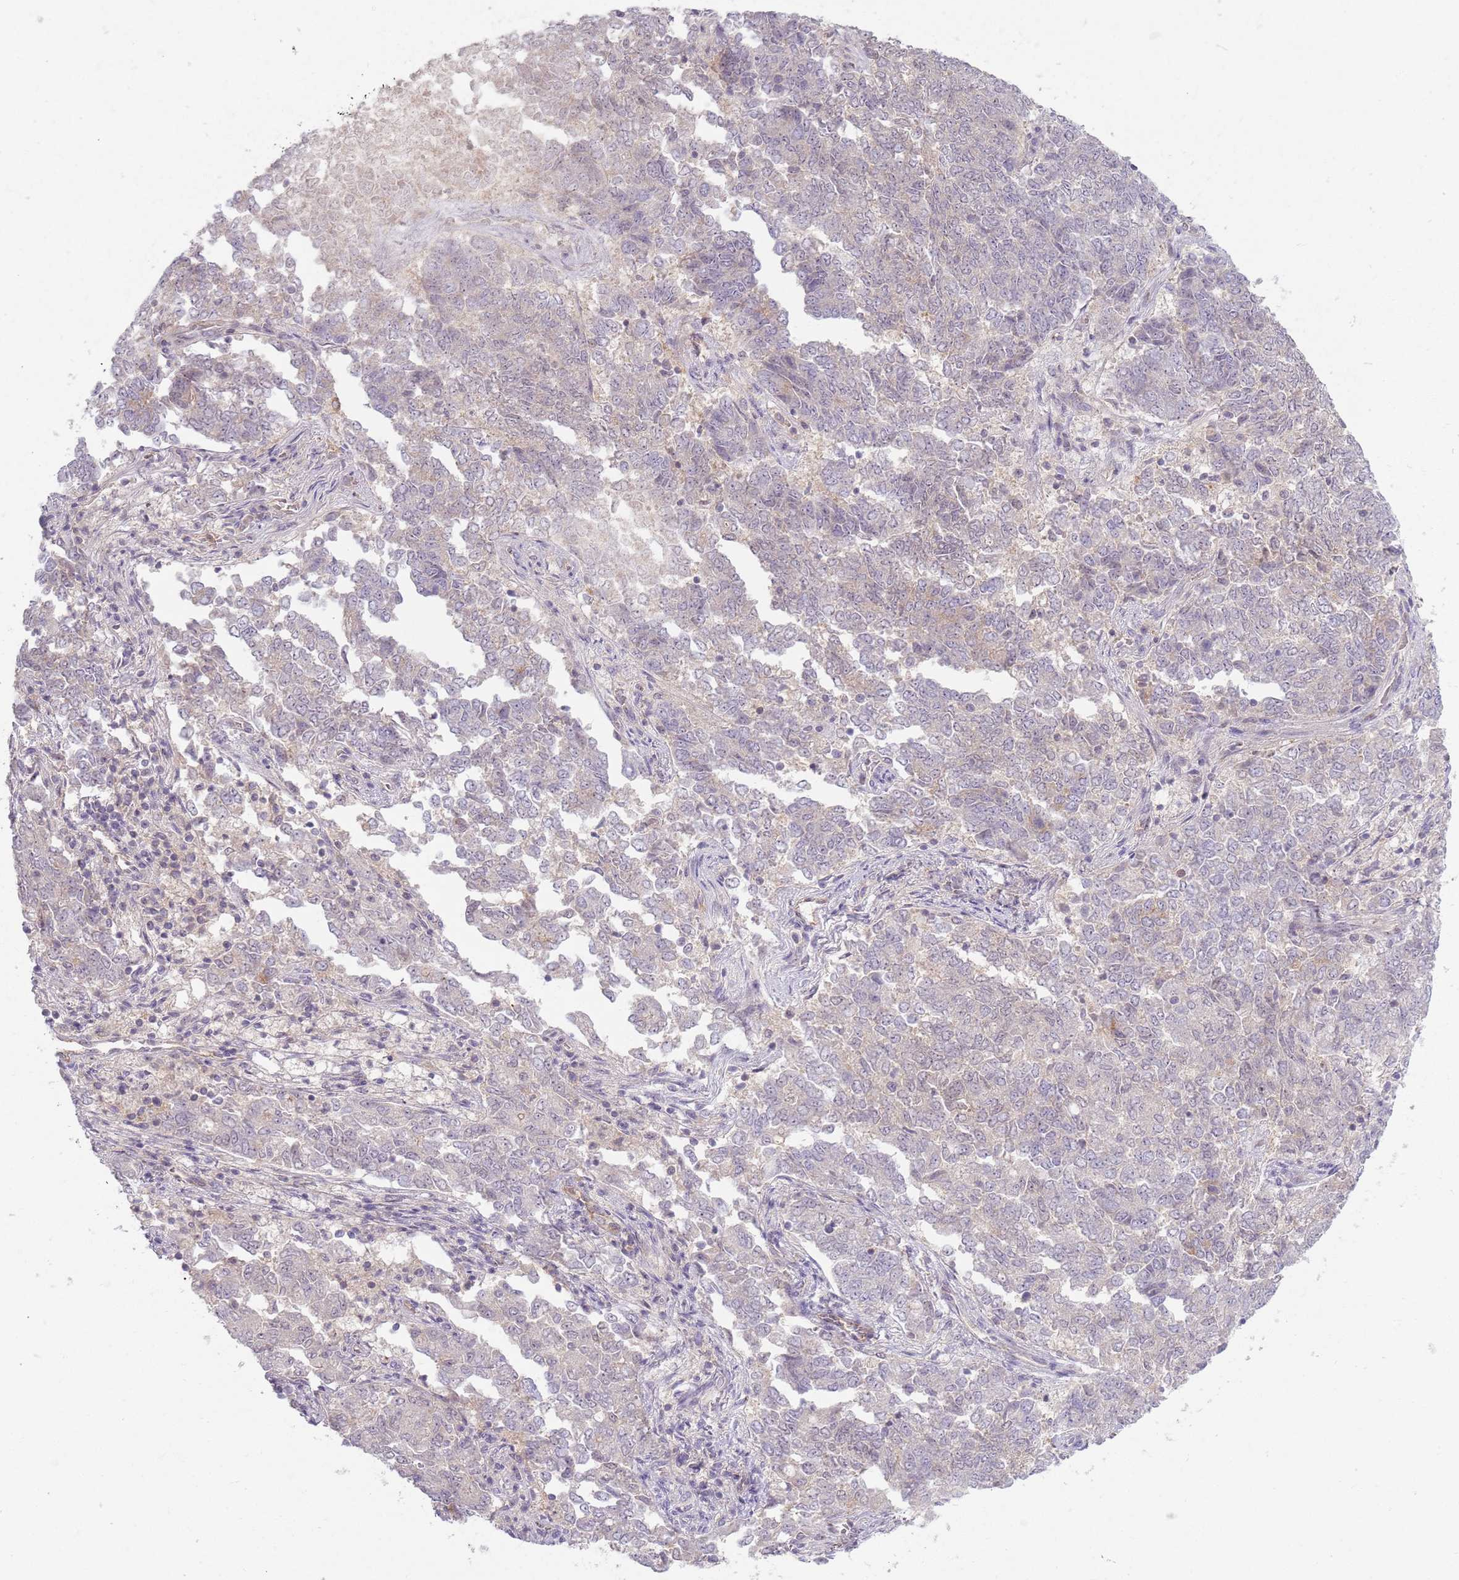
{"staining": {"intensity": "negative", "quantity": "none", "location": "none"}, "tissue": "endometrial cancer", "cell_type": "Tumor cells", "image_type": "cancer", "snomed": [{"axis": "morphology", "description": "Adenocarcinoma, NOS"}, {"axis": "topography", "description": "Endometrium"}], "caption": "A photomicrograph of human endometrial cancer (adenocarcinoma) is negative for staining in tumor cells.", "gene": "ZDHHC2", "patient": {"sex": "female", "age": 80}}